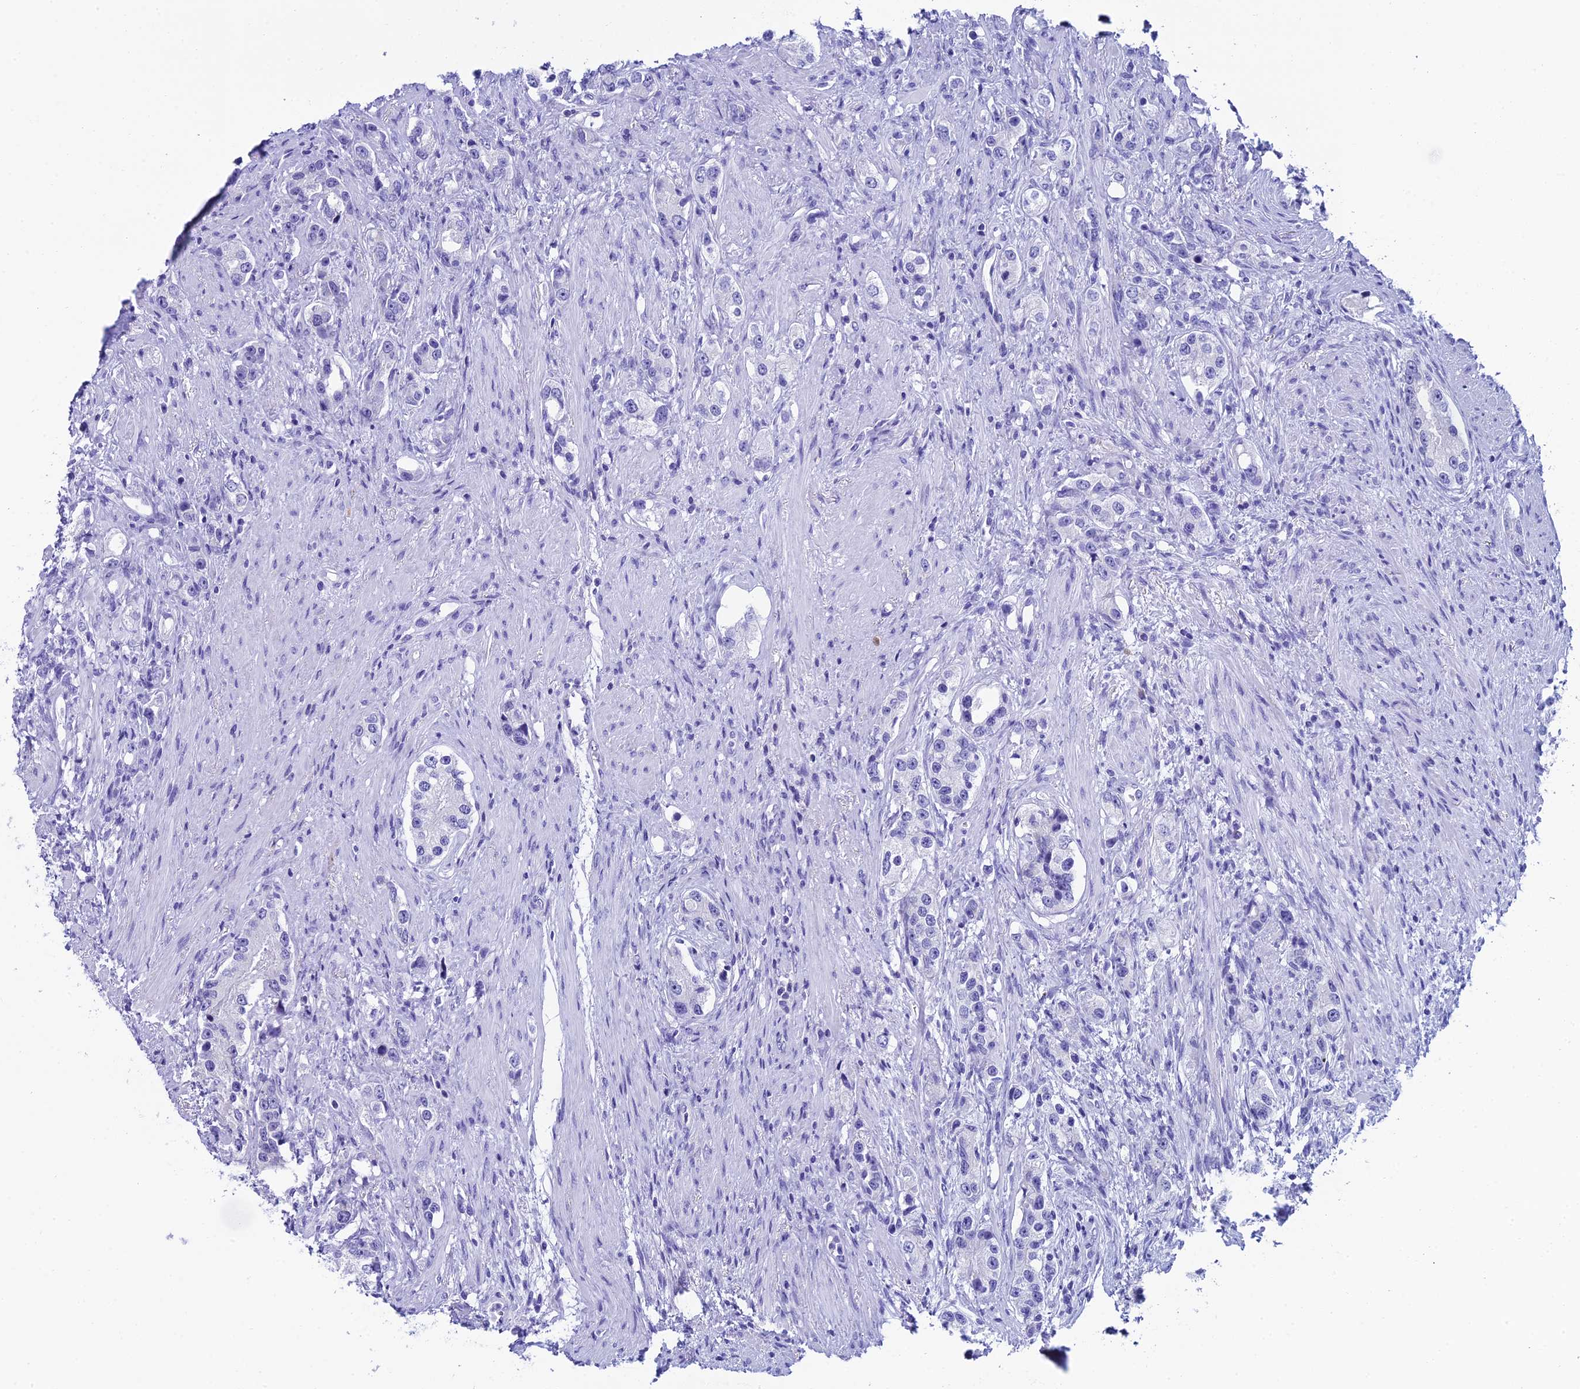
{"staining": {"intensity": "negative", "quantity": "none", "location": "none"}, "tissue": "prostate cancer", "cell_type": "Tumor cells", "image_type": "cancer", "snomed": [{"axis": "morphology", "description": "Adenocarcinoma, High grade"}, {"axis": "topography", "description": "Prostate"}], "caption": "IHC of prostate high-grade adenocarcinoma displays no positivity in tumor cells.", "gene": "REEP4", "patient": {"sex": "male", "age": 63}}